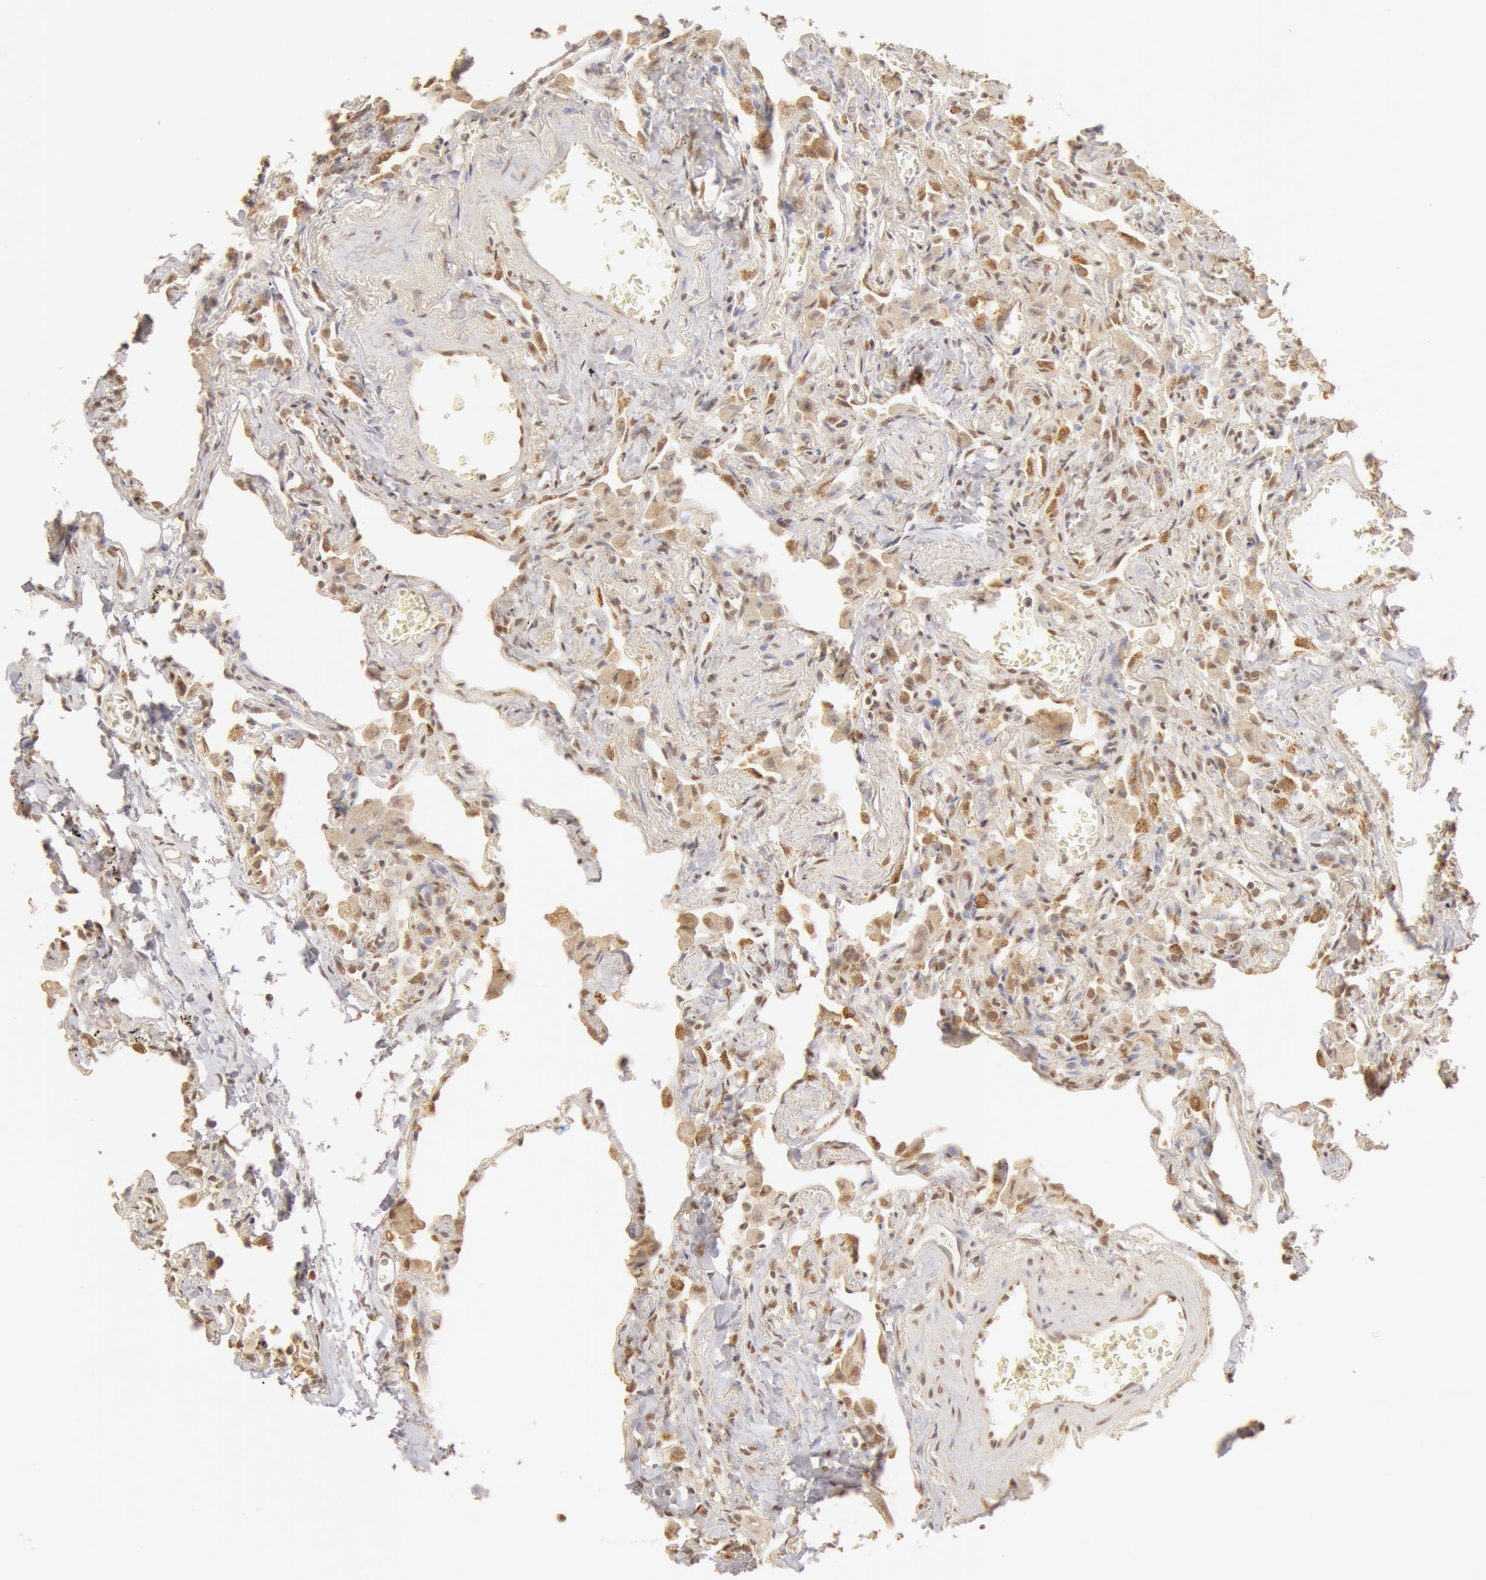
{"staining": {"intensity": "moderate", "quantity": ">75%", "location": "cytoplasmic/membranous,nuclear"}, "tissue": "lung", "cell_type": "Alveolar cells", "image_type": "normal", "snomed": [{"axis": "morphology", "description": "Normal tissue, NOS"}, {"axis": "topography", "description": "Lung"}], "caption": "IHC image of unremarkable lung: human lung stained using immunohistochemistry demonstrates medium levels of moderate protein expression localized specifically in the cytoplasmic/membranous,nuclear of alveolar cells, appearing as a cytoplasmic/membranous,nuclear brown color.", "gene": "SNRNP70", "patient": {"sex": "male", "age": 73}}